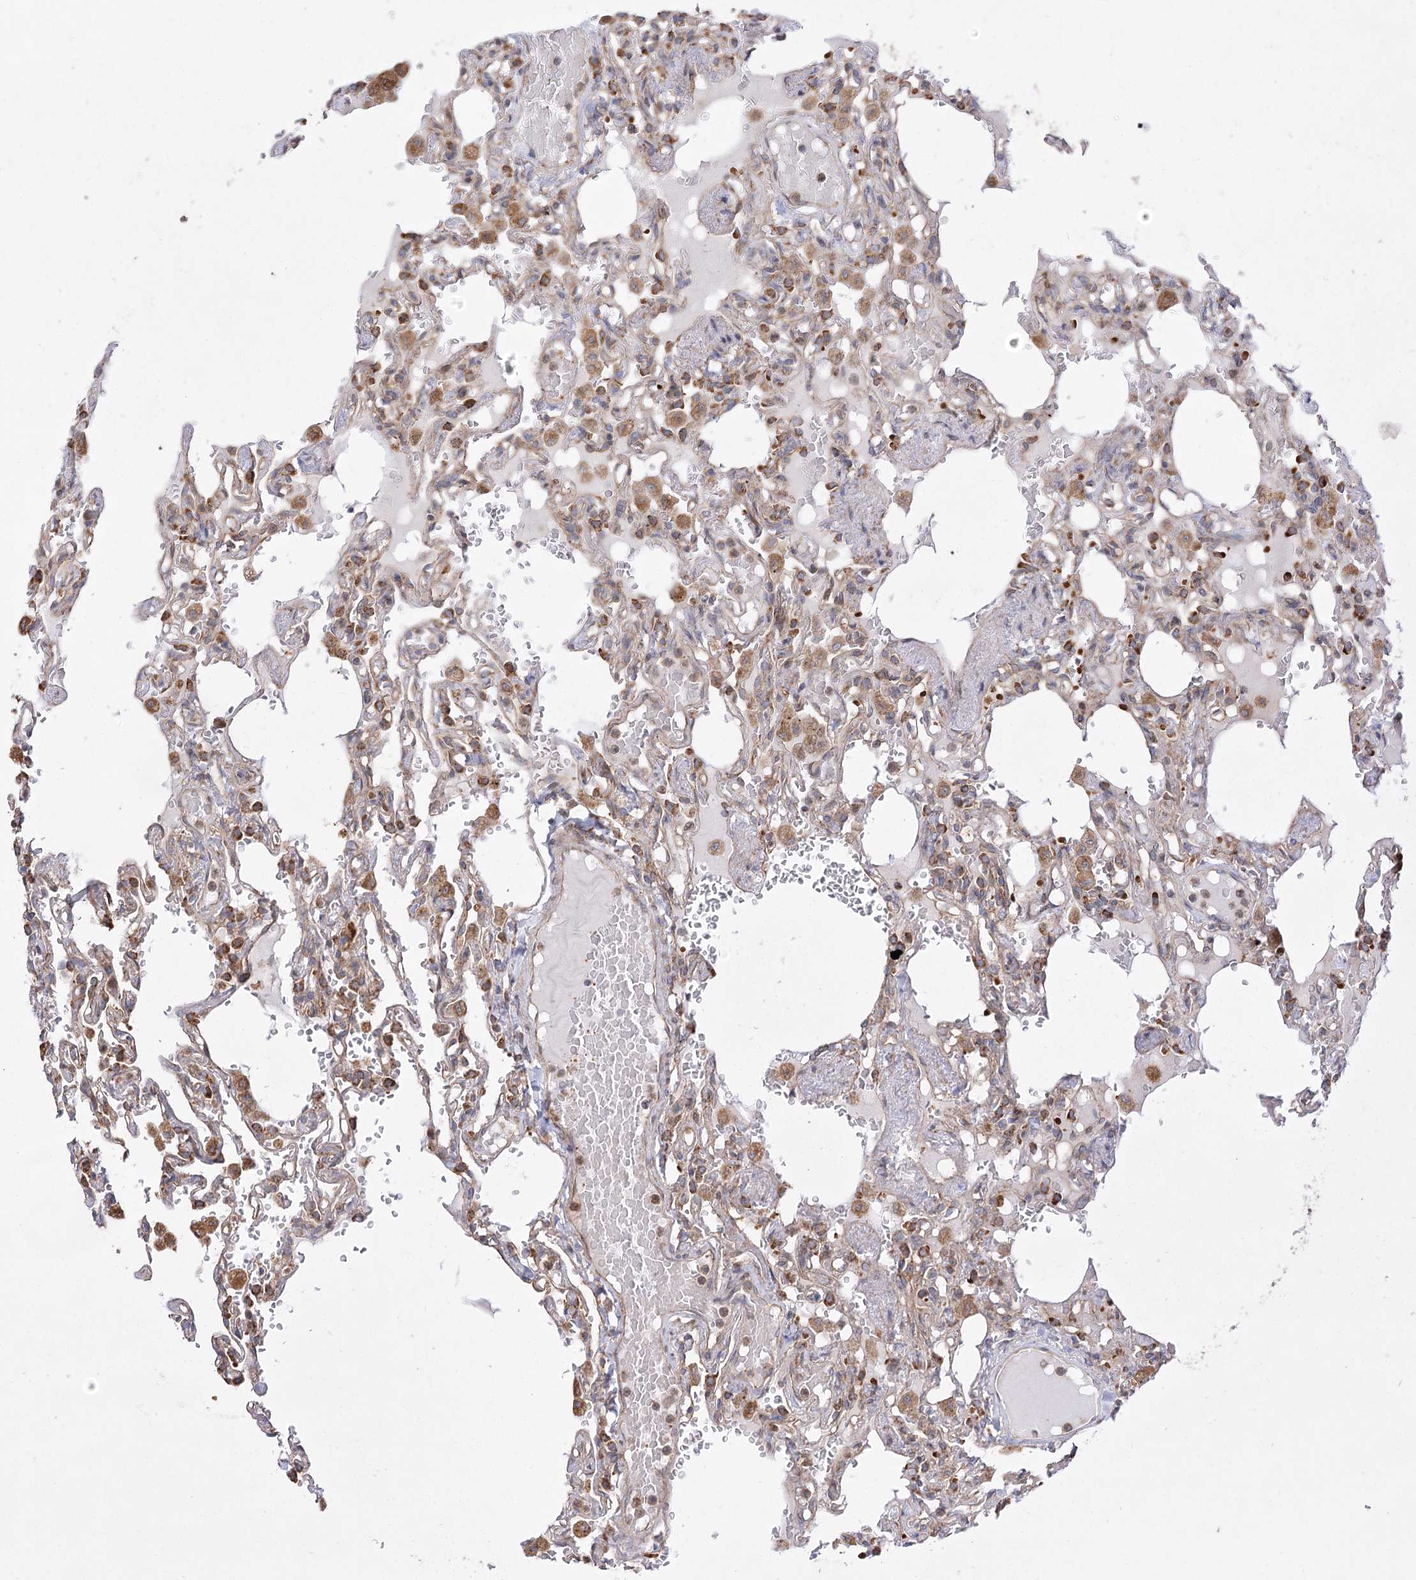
{"staining": {"intensity": "moderate", "quantity": "25%-75%", "location": "cytoplasmic/membranous"}, "tissue": "lung", "cell_type": "Alveolar cells", "image_type": "normal", "snomed": [{"axis": "morphology", "description": "Normal tissue, NOS"}, {"axis": "topography", "description": "Lung"}], "caption": "Immunohistochemical staining of benign lung displays medium levels of moderate cytoplasmic/membranous expression in approximately 25%-75% of alveolar cells.", "gene": "ZFYVE16", "patient": {"sex": "male", "age": 21}}